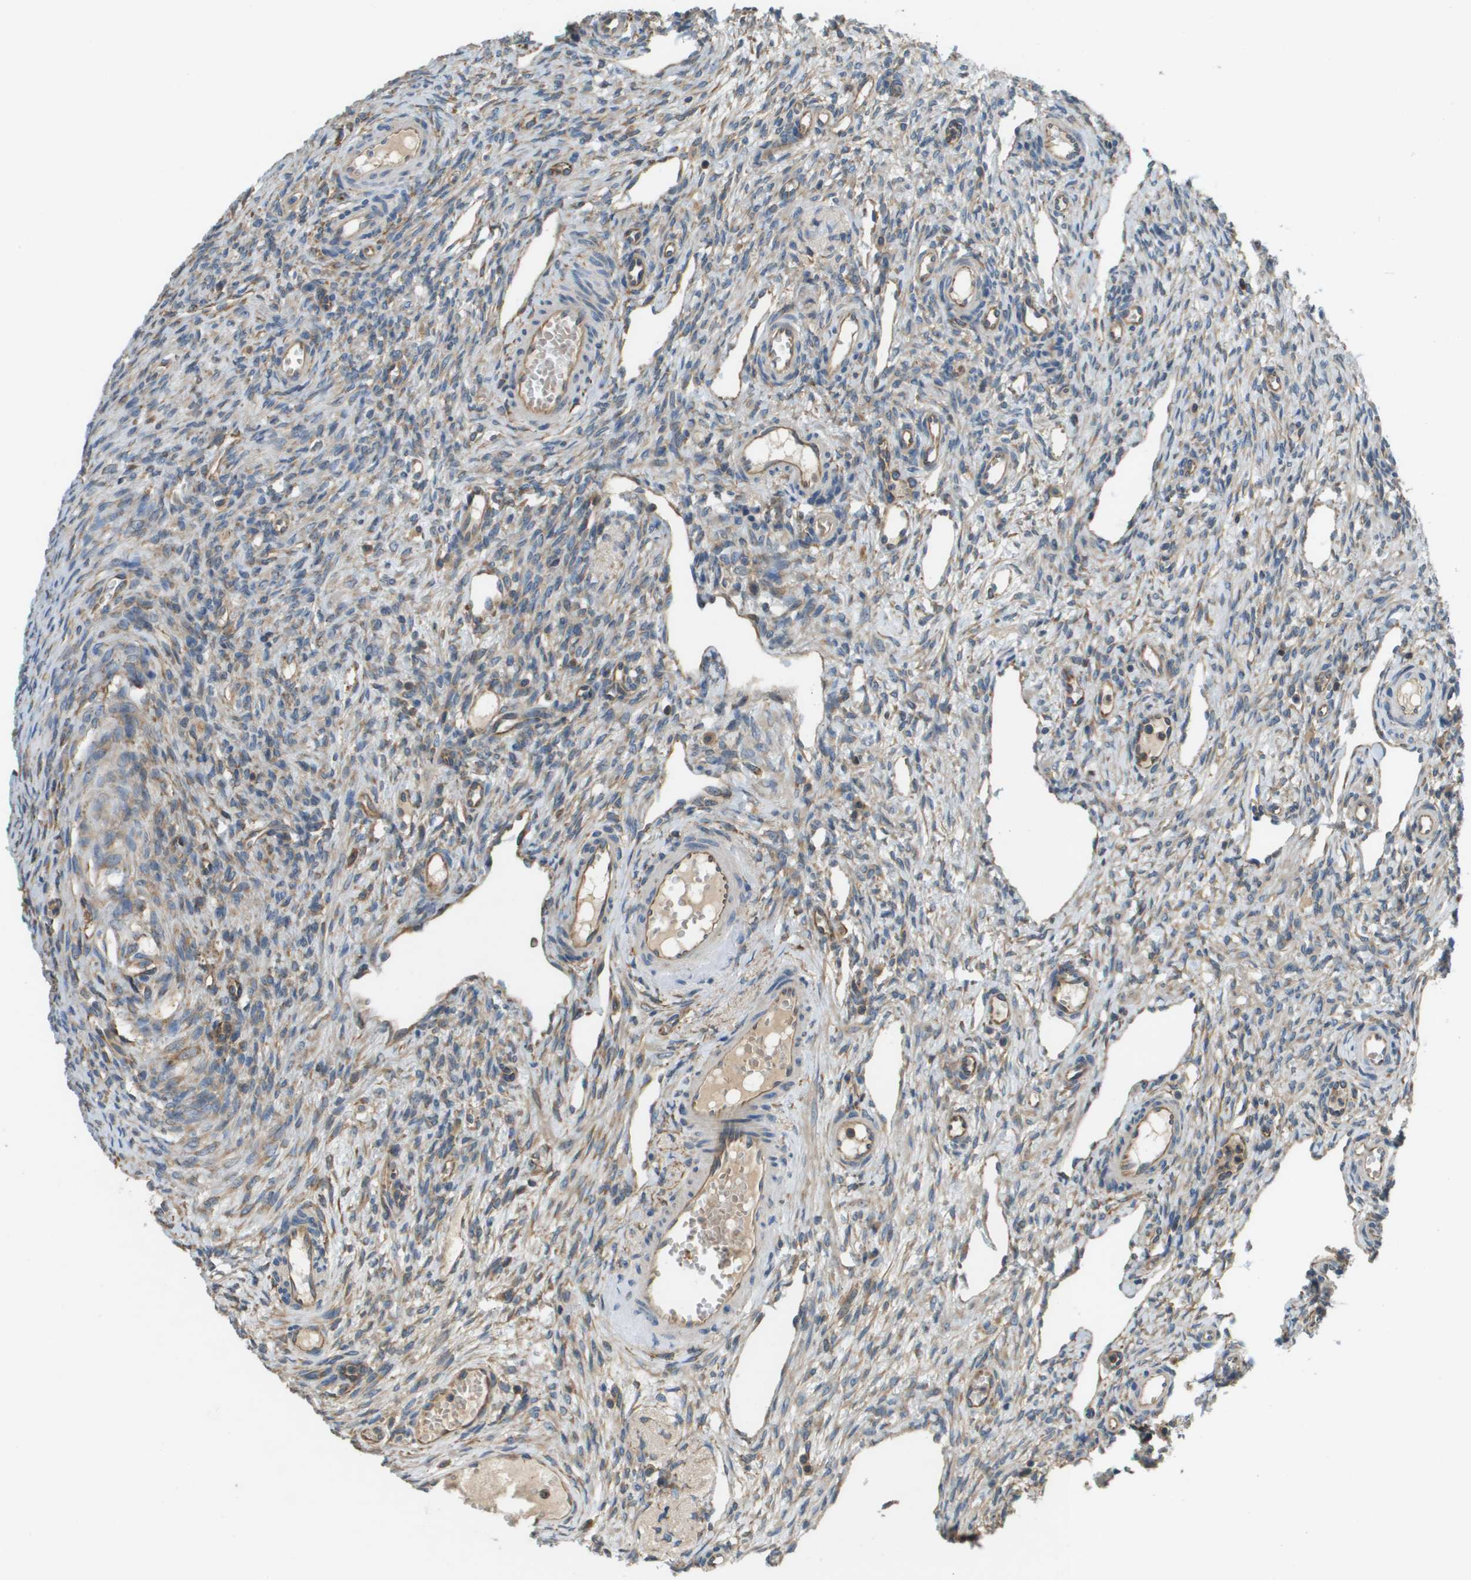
{"staining": {"intensity": "weak", "quantity": "<25%", "location": "cytoplasmic/membranous"}, "tissue": "ovary", "cell_type": "Ovarian stroma cells", "image_type": "normal", "snomed": [{"axis": "morphology", "description": "Normal tissue, NOS"}, {"axis": "topography", "description": "Ovary"}], "caption": "Immunohistochemistry (IHC) photomicrograph of benign ovary stained for a protein (brown), which reveals no expression in ovarian stroma cells.", "gene": "SAMSN1", "patient": {"sex": "female", "age": 33}}